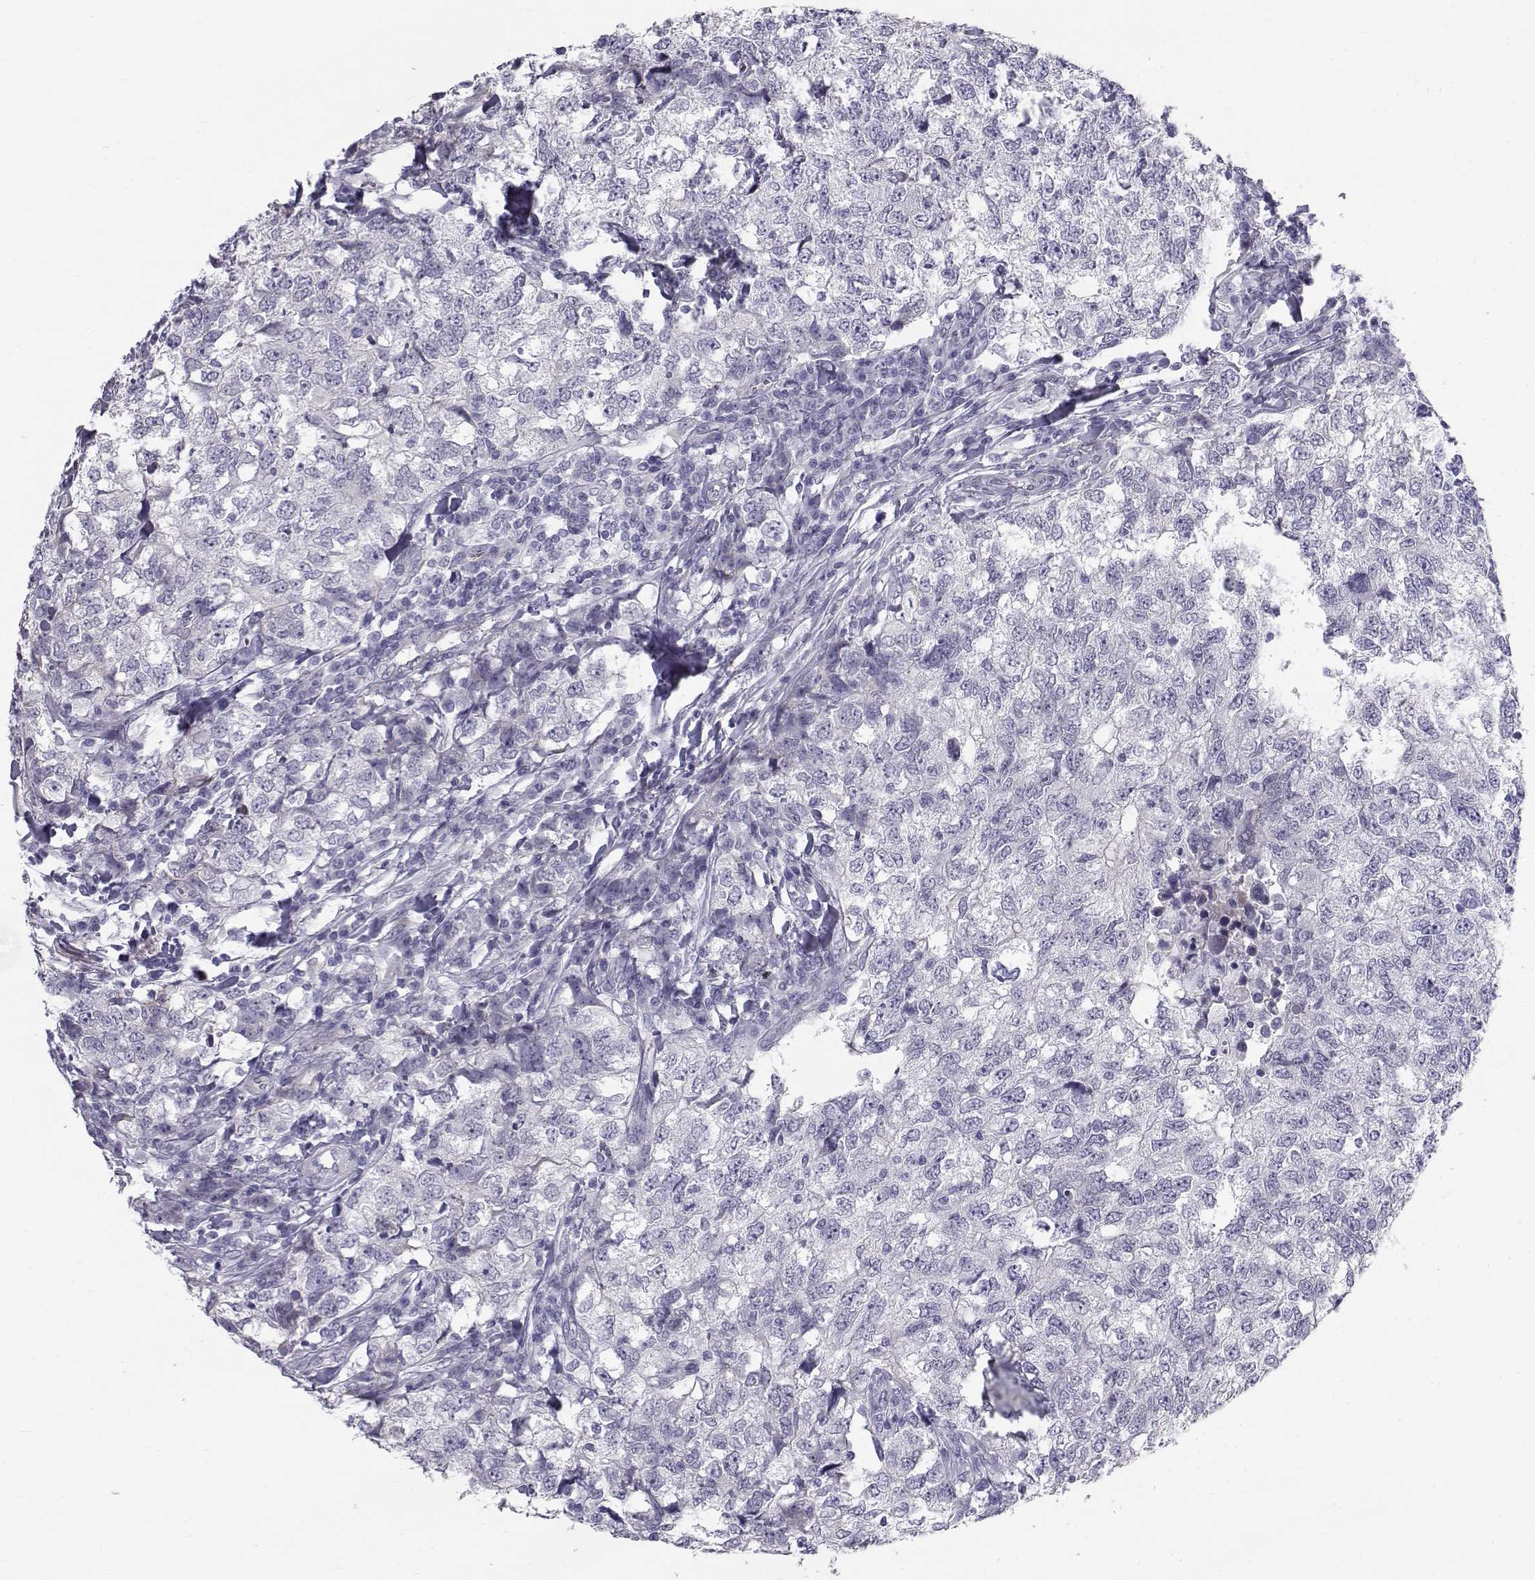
{"staining": {"intensity": "negative", "quantity": "none", "location": "none"}, "tissue": "breast cancer", "cell_type": "Tumor cells", "image_type": "cancer", "snomed": [{"axis": "morphology", "description": "Duct carcinoma"}, {"axis": "topography", "description": "Breast"}], "caption": "An IHC histopathology image of breast cancer is shown. There is no staining in tumor cells of breast cancer.", "gene": "RNASE12", "patient": {"sex": "female", "age": 30}}